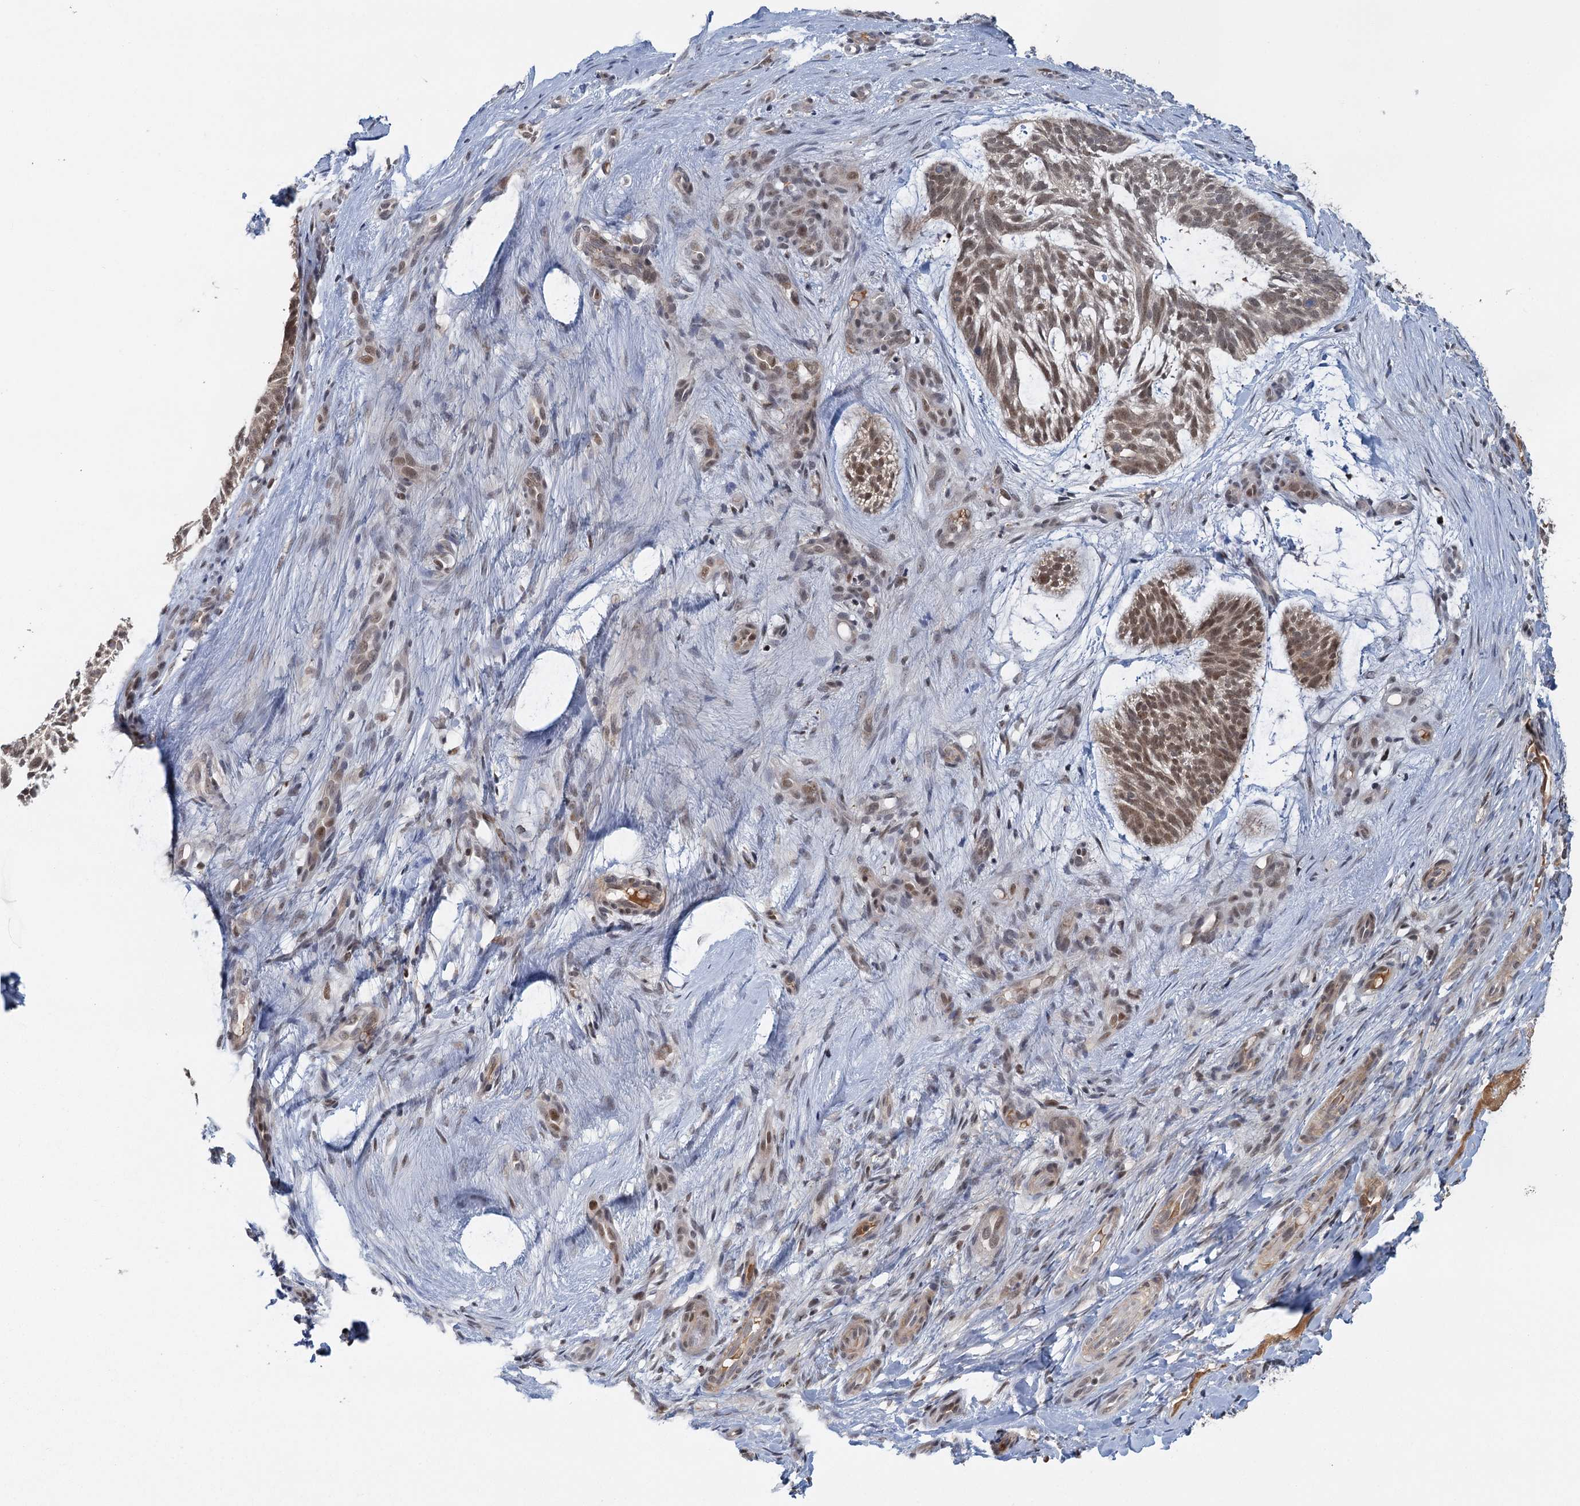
{"staining": {"intensity": "moderate", "quantity": "25%-75%", "location": "nuclear"}, "tissue": "skin cancer", "cell_type": "Tumor cells", "image_type": "cancer", "snomed": [{"axis": "morphology", "description": "Basal cell carcinoma"}, {"axis": "topography", "description": "Skin"}], "caption": "Tumor cells exhibit medium levels of moderate nuclear expression in approximately 25%-75% of cells in human skin cancer (basal cell carcinoma).", "gene": "GPATCH11", "patient": {"sex": "male", "age": 88}}